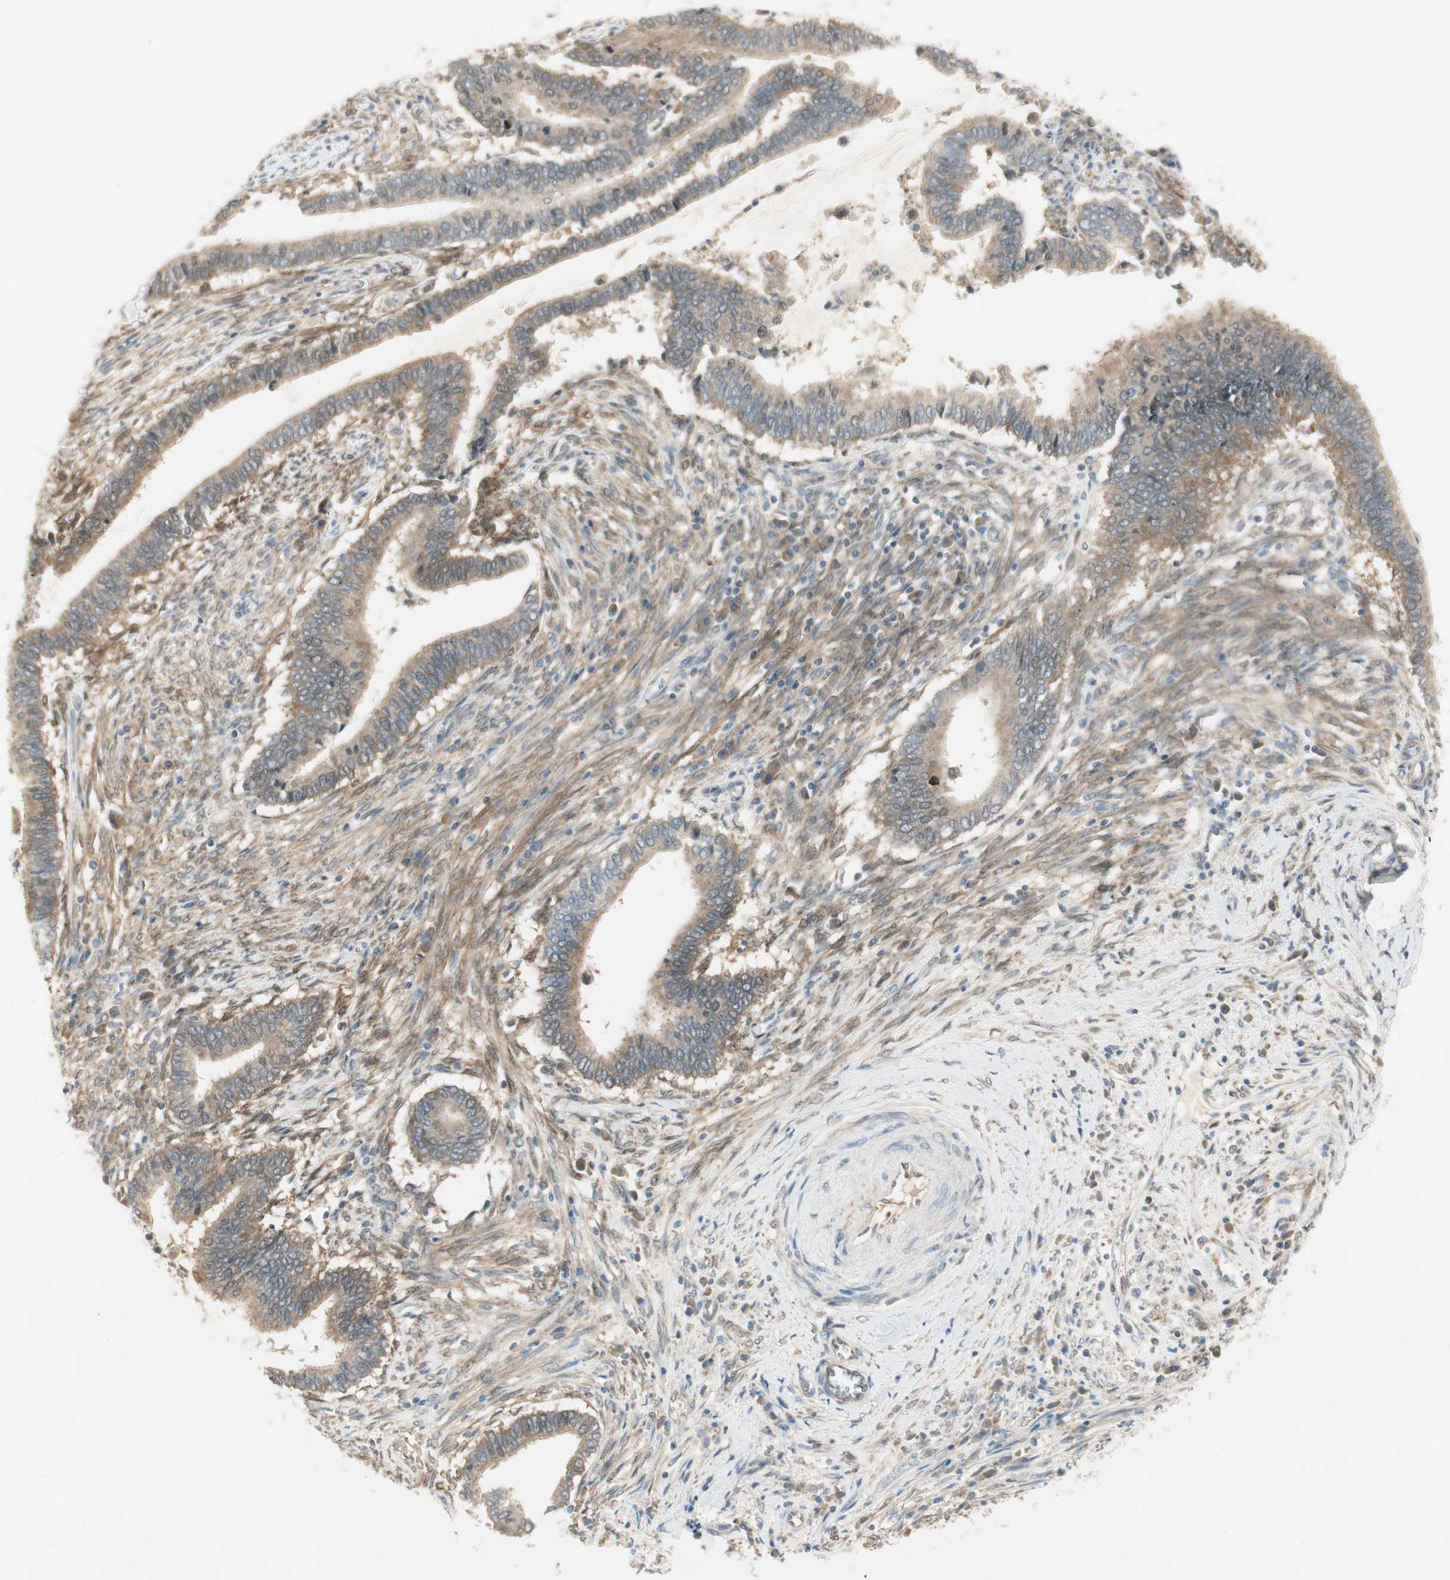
{"staining": {"intensity": "moderate", "quantity": ">75%", "location": "cytoplasmic/membranous"}, "tissue": "cervical cancer", "cell_type": "Tumor cells", "image_type": "cancer", "snomed": [{"axis": "morphology", "description": "Adenocarcinoma, NOS"}, {"axis": "topography", "description": "Cervix"}], "caption": "IHC (DAB (3,3'-diaminobenzidine)) staining of cervical cancer demonstrates moderate cytoplasmic/membranous protein expression in approximately >75% of tumor cells.", "gene": "STON1-GTF2A1L", "patient": {"sex": "female", "age": 44}}